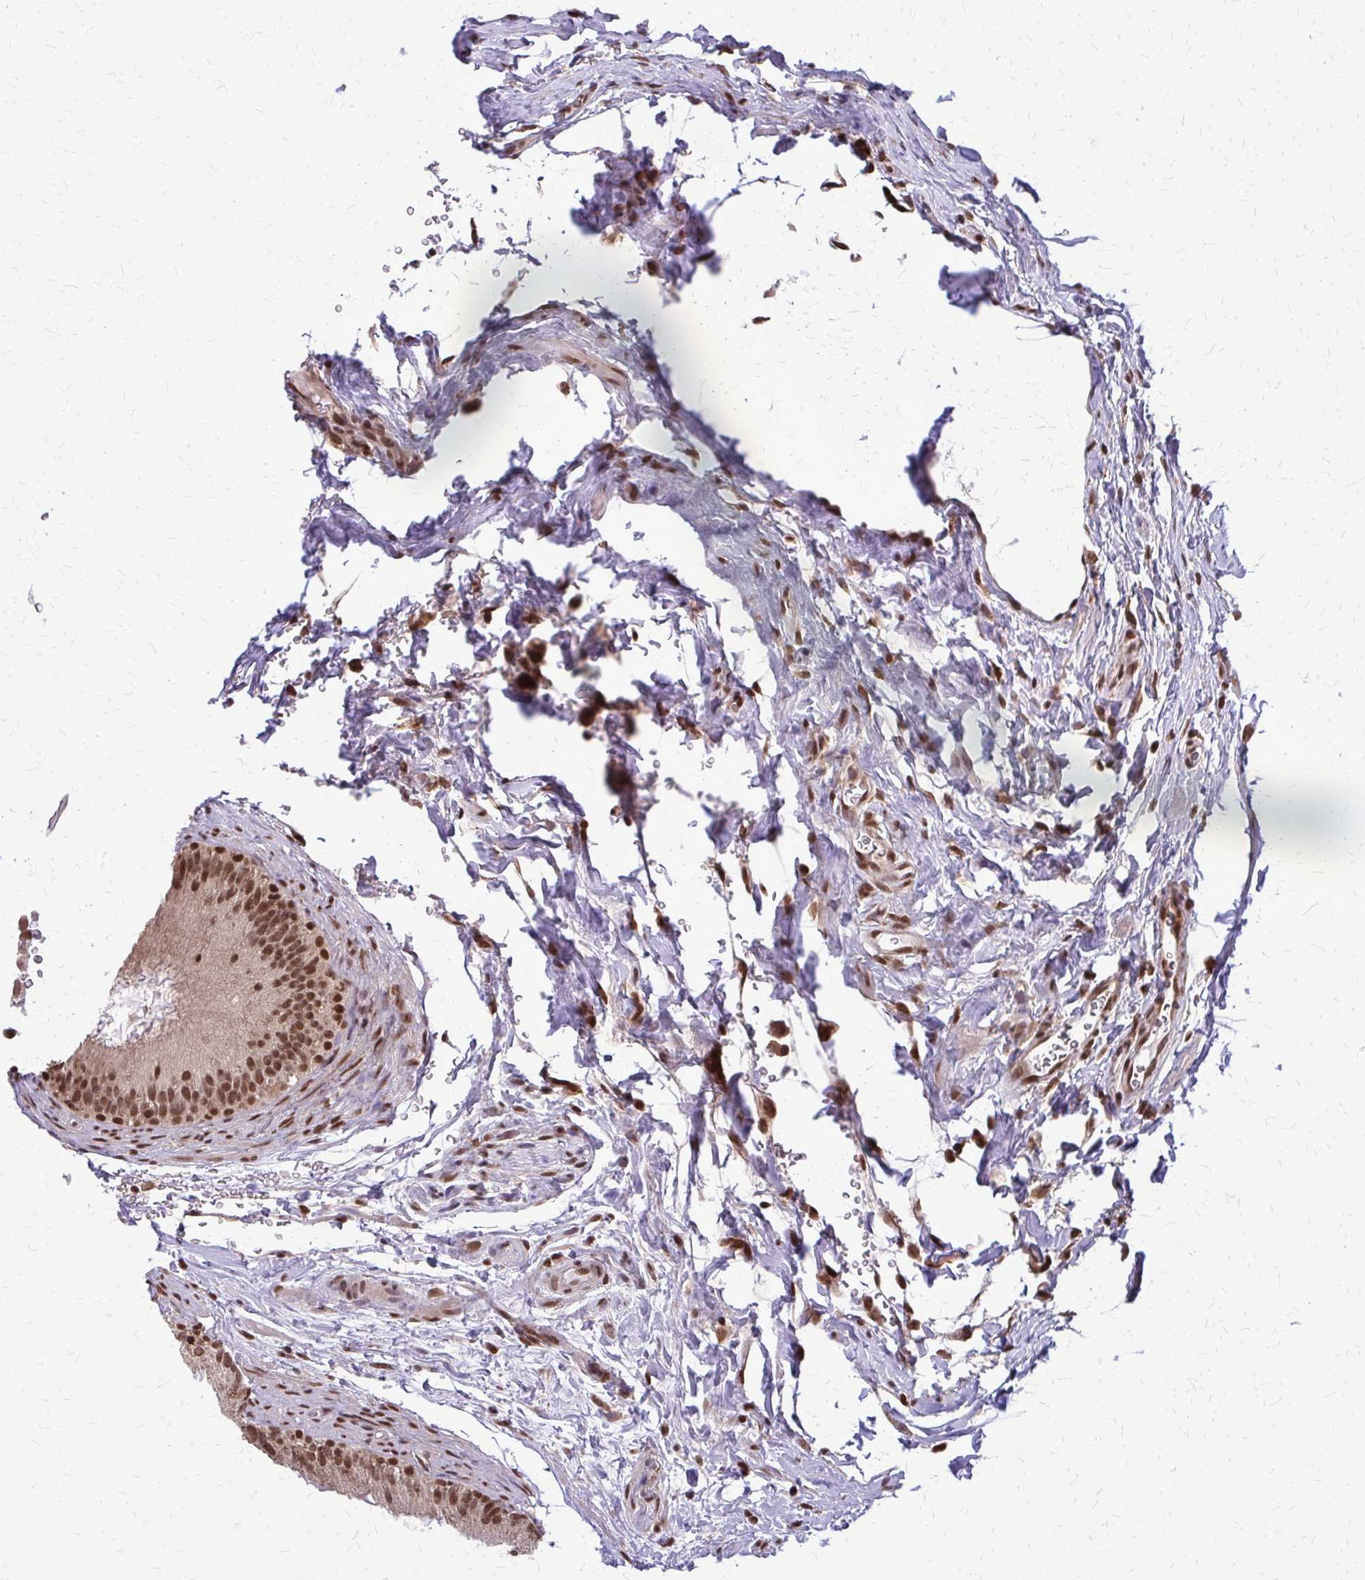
{"staining": {"intensity": "moderate", "quantity": ">75%", "location": "nuclear"}, "tissue": "epididymis", "cell_type": "Glandular cells", "image_type": "normal", "snomed": [{"axis": "morphology", "description": "Normal tissue, NOS"}, {"axis": "topography", "description": "Epididymis"}], "caption": "This is a micrograph of IHC staining of unremarkable epididymis, which shows moderate positivity in the nuclear of glandular cells.", "gene": "HDAC3", "patient": {"sex": "male", "age": 43}}